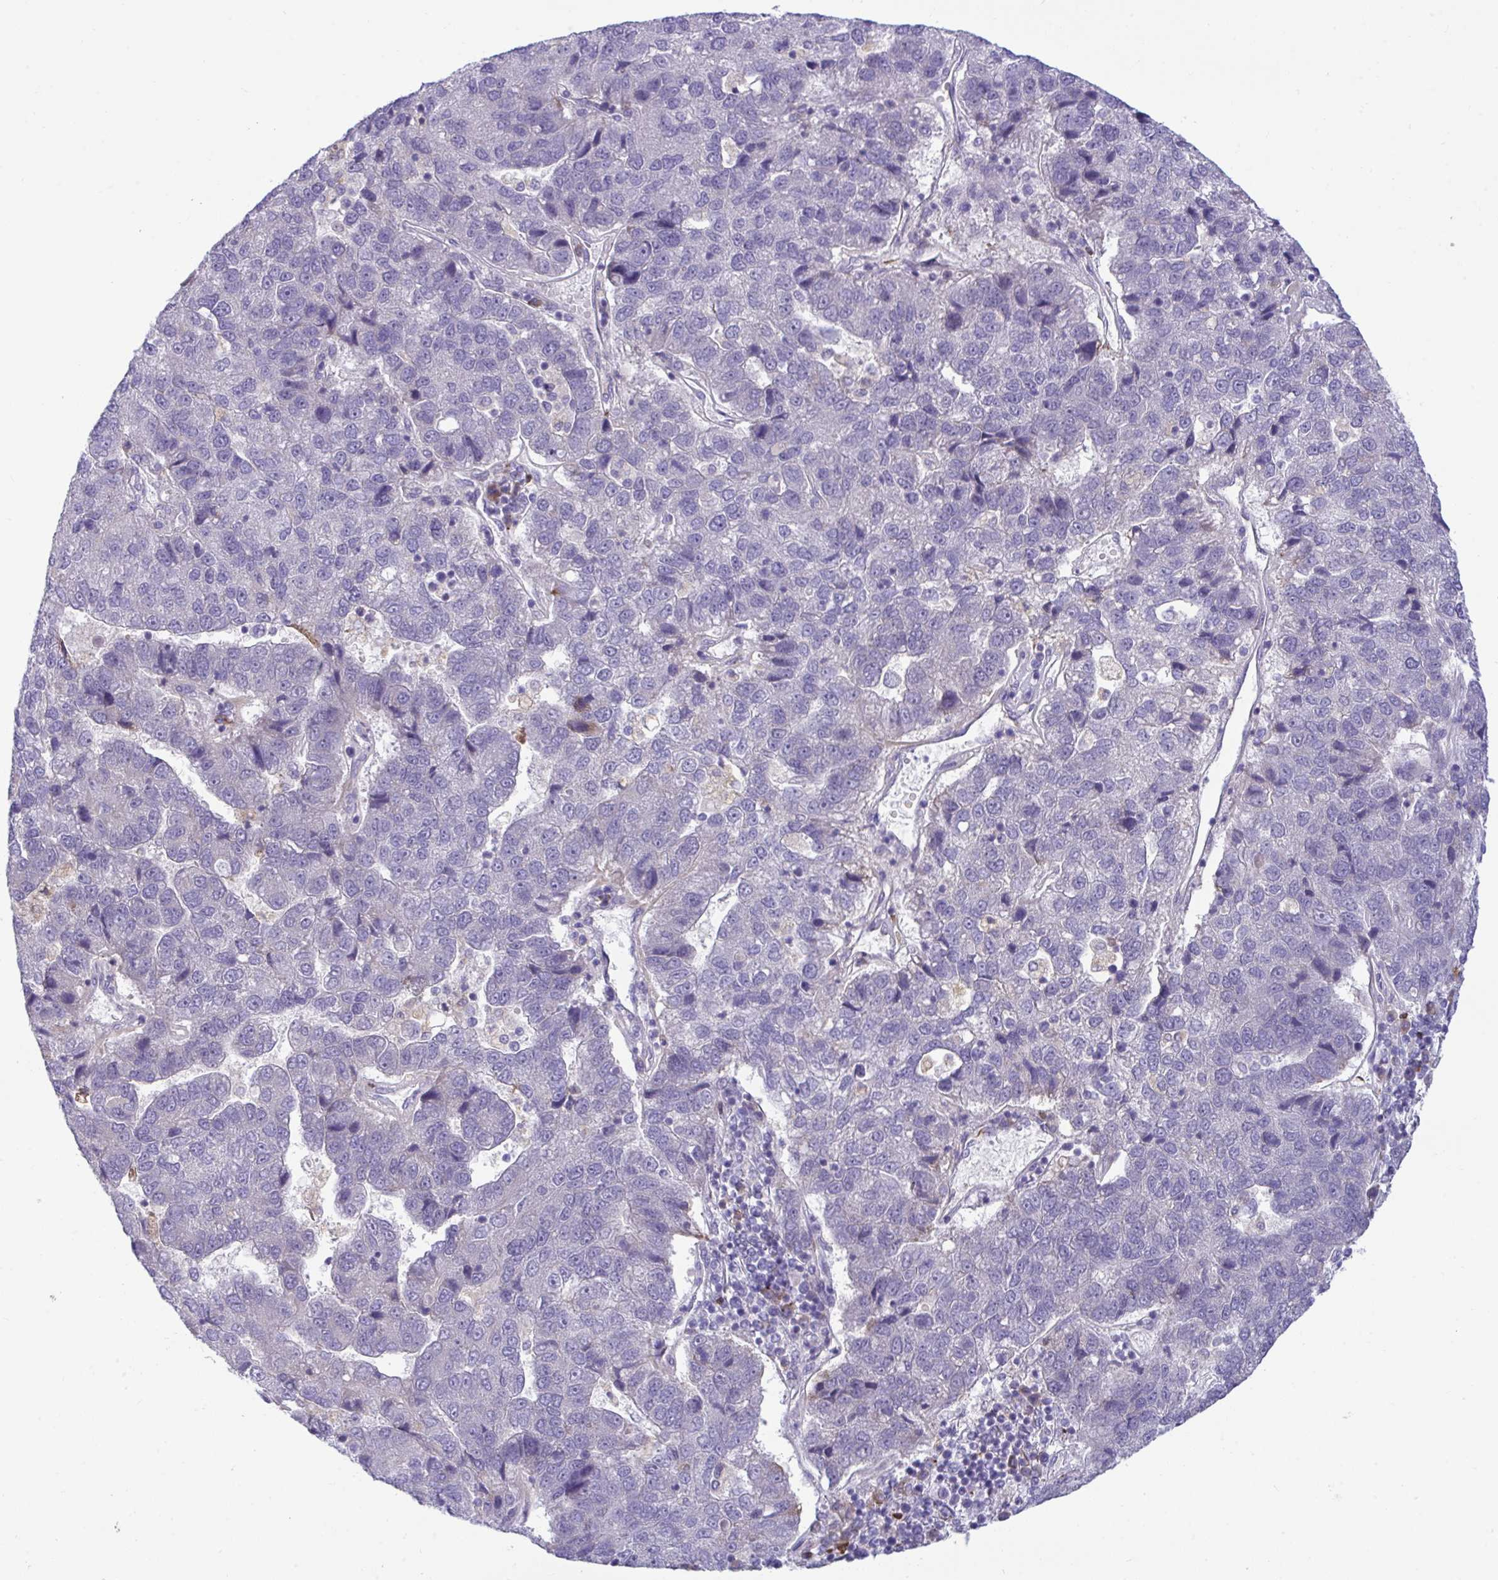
{"staining": {"intensity": "negative", "quantity": "none", "location": "none"}, "tissue": "pancreatic cancer", "cell_type": "Tumor cells", "image_type": "cancer", "snomed": [{"axis": "morphology", "description": "Adenocarcinoma, NOS"}, {"axis": "topography", "description": "Pancreas"}], "caption": "Pancreatic cancer (adenocarcinoma) stained for a protein using IHC displays no staining tumor cells.", "gene": "PIGZ", "patient": {"sex": "female", "age": 61}}